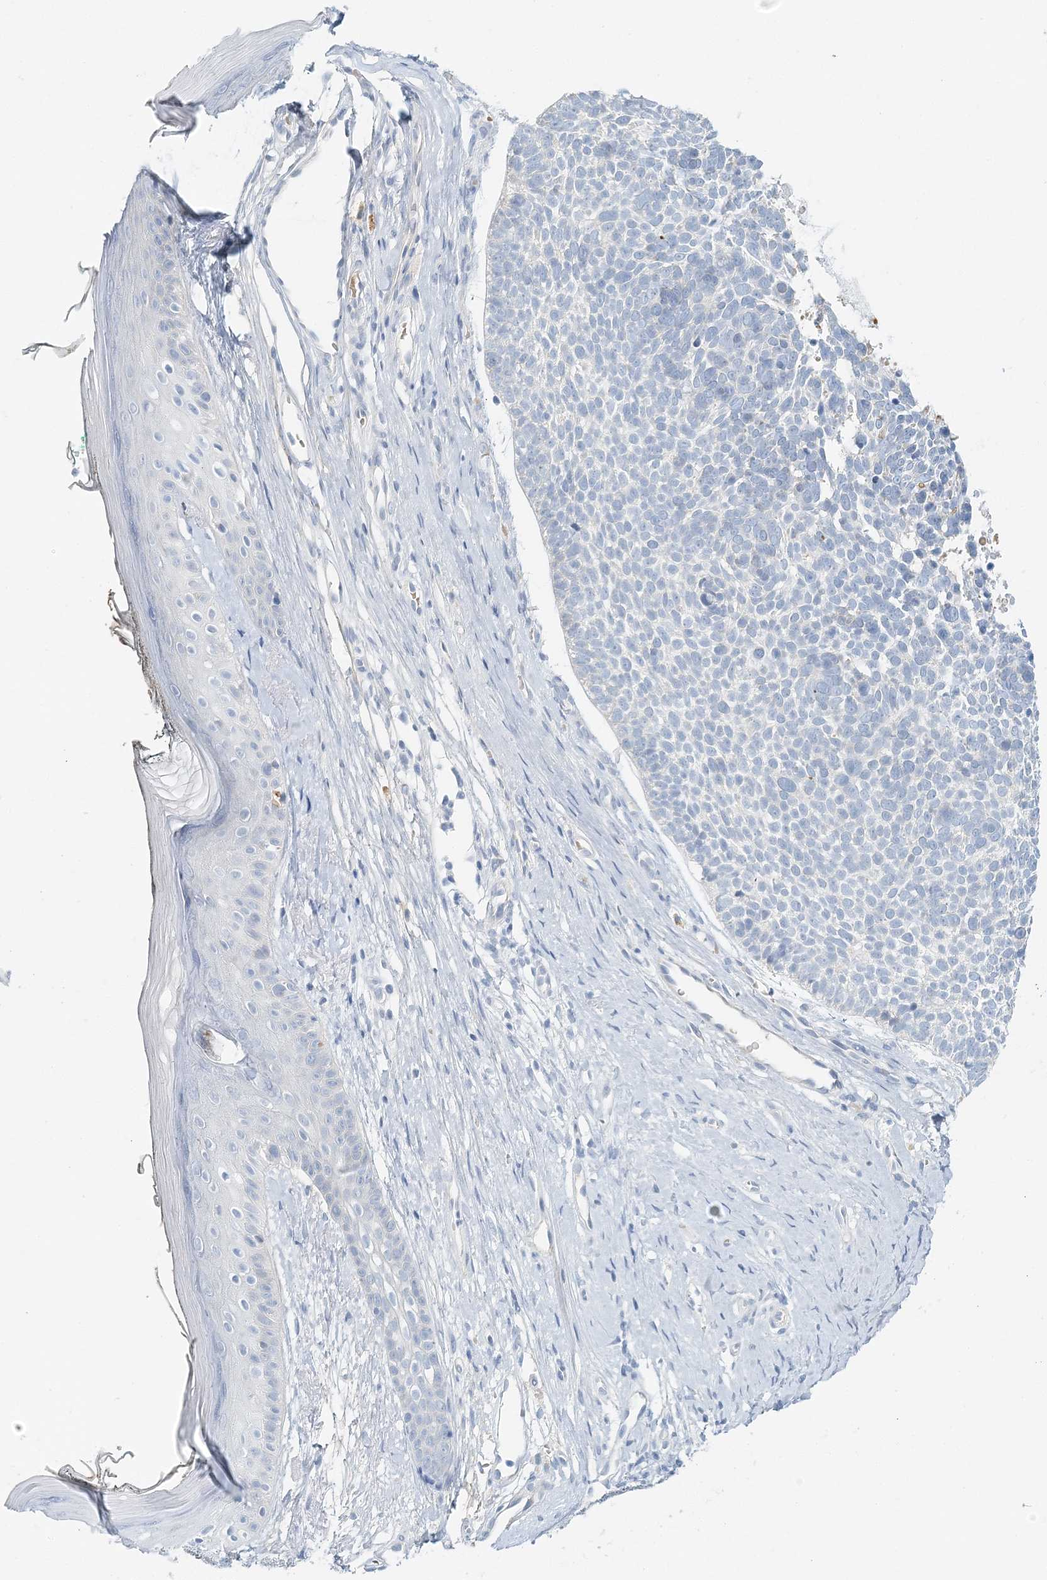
{"staining": {"intensity": "negative", "quantity": "none", "location": "none"}, "tissue": "skin cancer", "cell_type": "Tumor cells", "image_type": "cancer", "snomed": [{"axis": "morphology", "description": "Basal cell carcinoma"}, {"axis": "topography", "description": "Skin"}], "caption": "An immunohistochemistry (IHC) micrograph of skin basal cell carcinoma is shown. There is no staining in tumor cells of skin basal cell carcinoma. (IHC, brightfield microscopy, high magnification).", "gene": "VILL", "patient": {"sex": "female", "age": 81}}